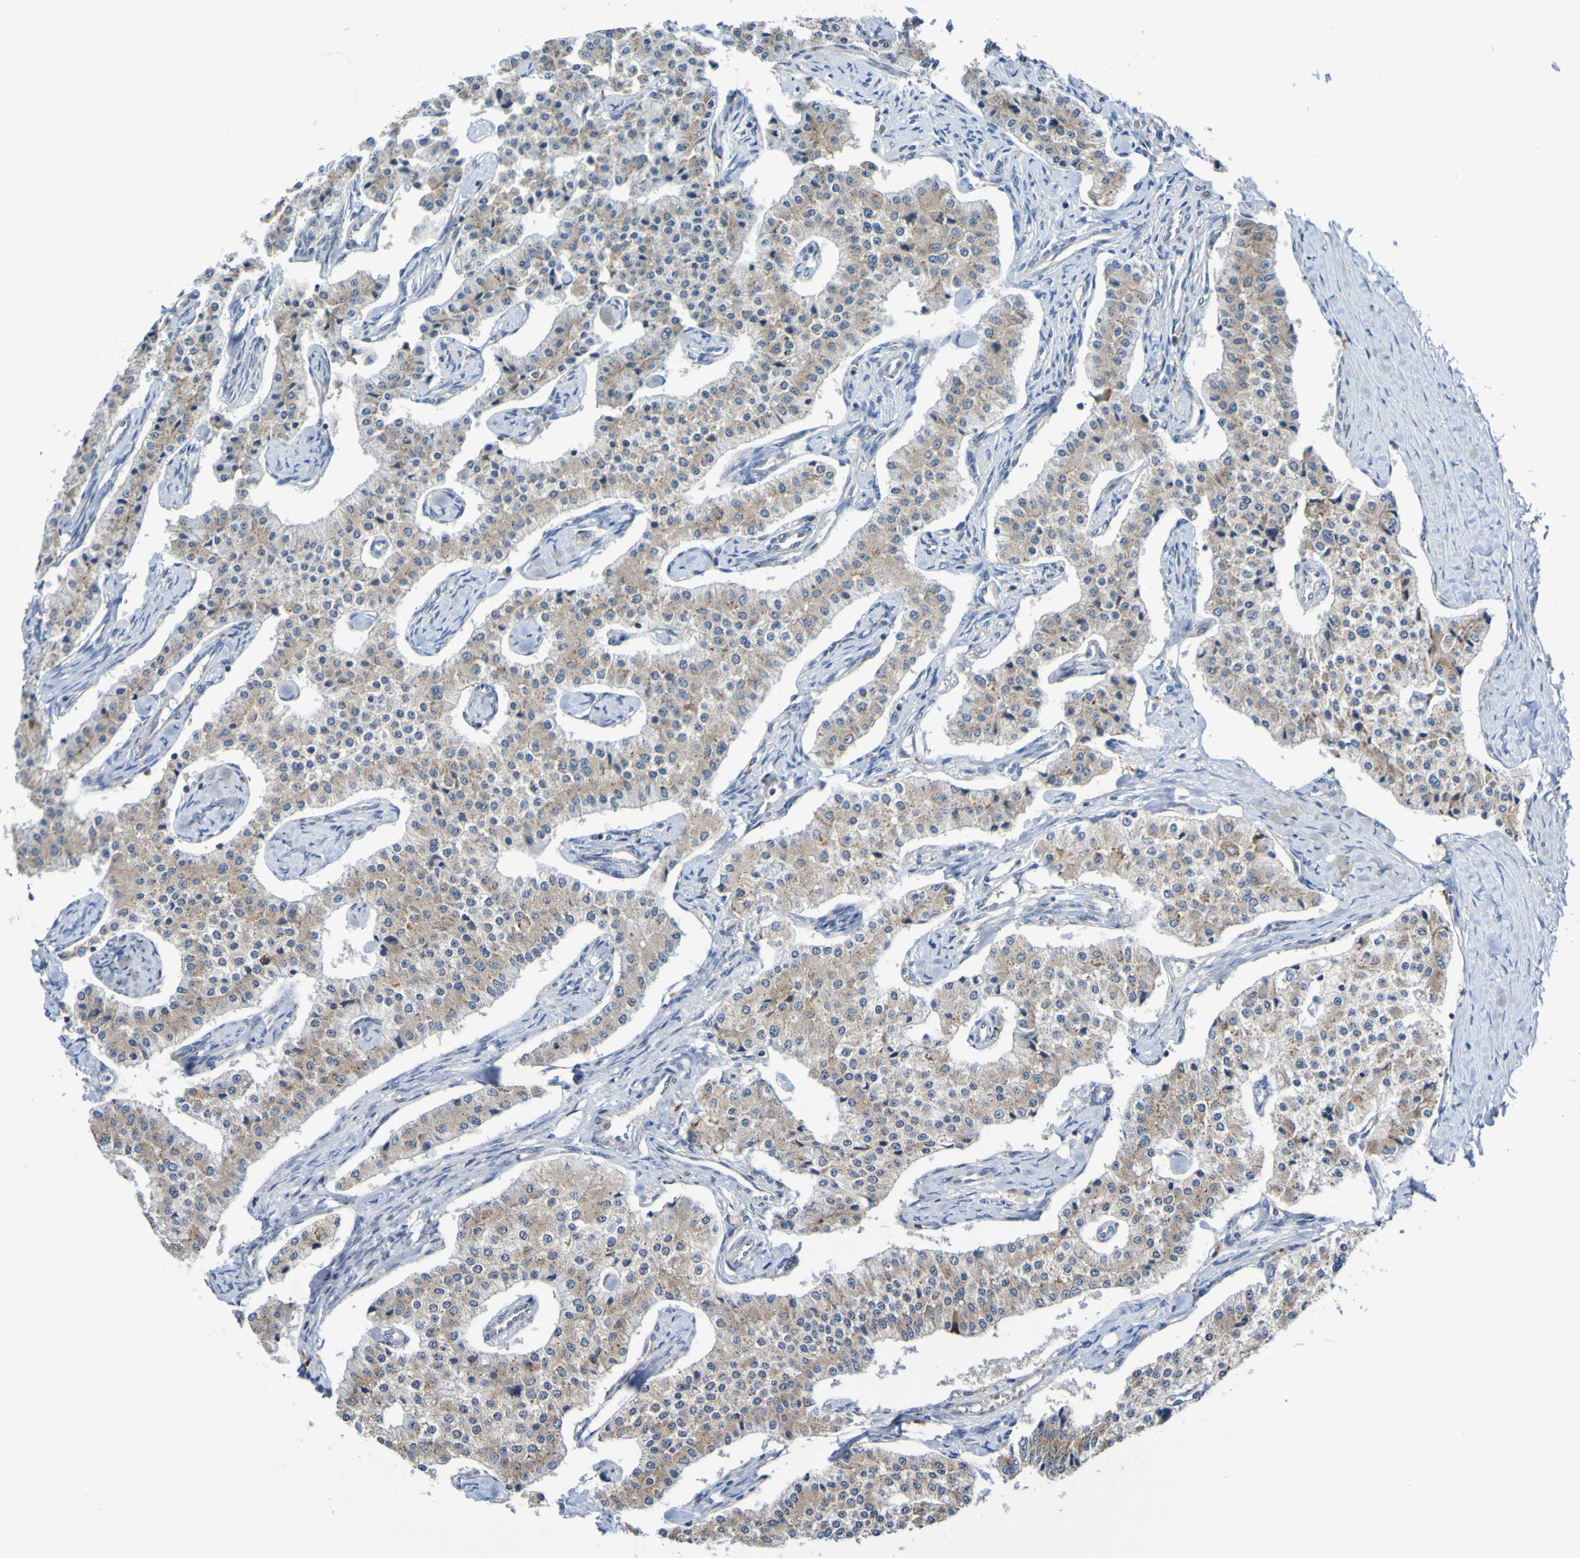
{"staining": {"intensity": "weak", "quantity": ">75%", "location": "cytoplasmic/membranous"}, "tissue": "carcinoid", "cell_type": "Tumor cells", "image_type": "cancer", "snomed": [{"axis": "morphology", "description": "Carcinoid, malignant, NOS"}, {"axis": "topography", "description": "Colon"}], "caption": "Human malignant carcinoid stained for a protein (brown) exhibits weak cytoplasmic/membranous positive staining in approximately >75% of tumor cells.", "gene": "SDK1", "patient": {"sex": "female", "age": 52}}